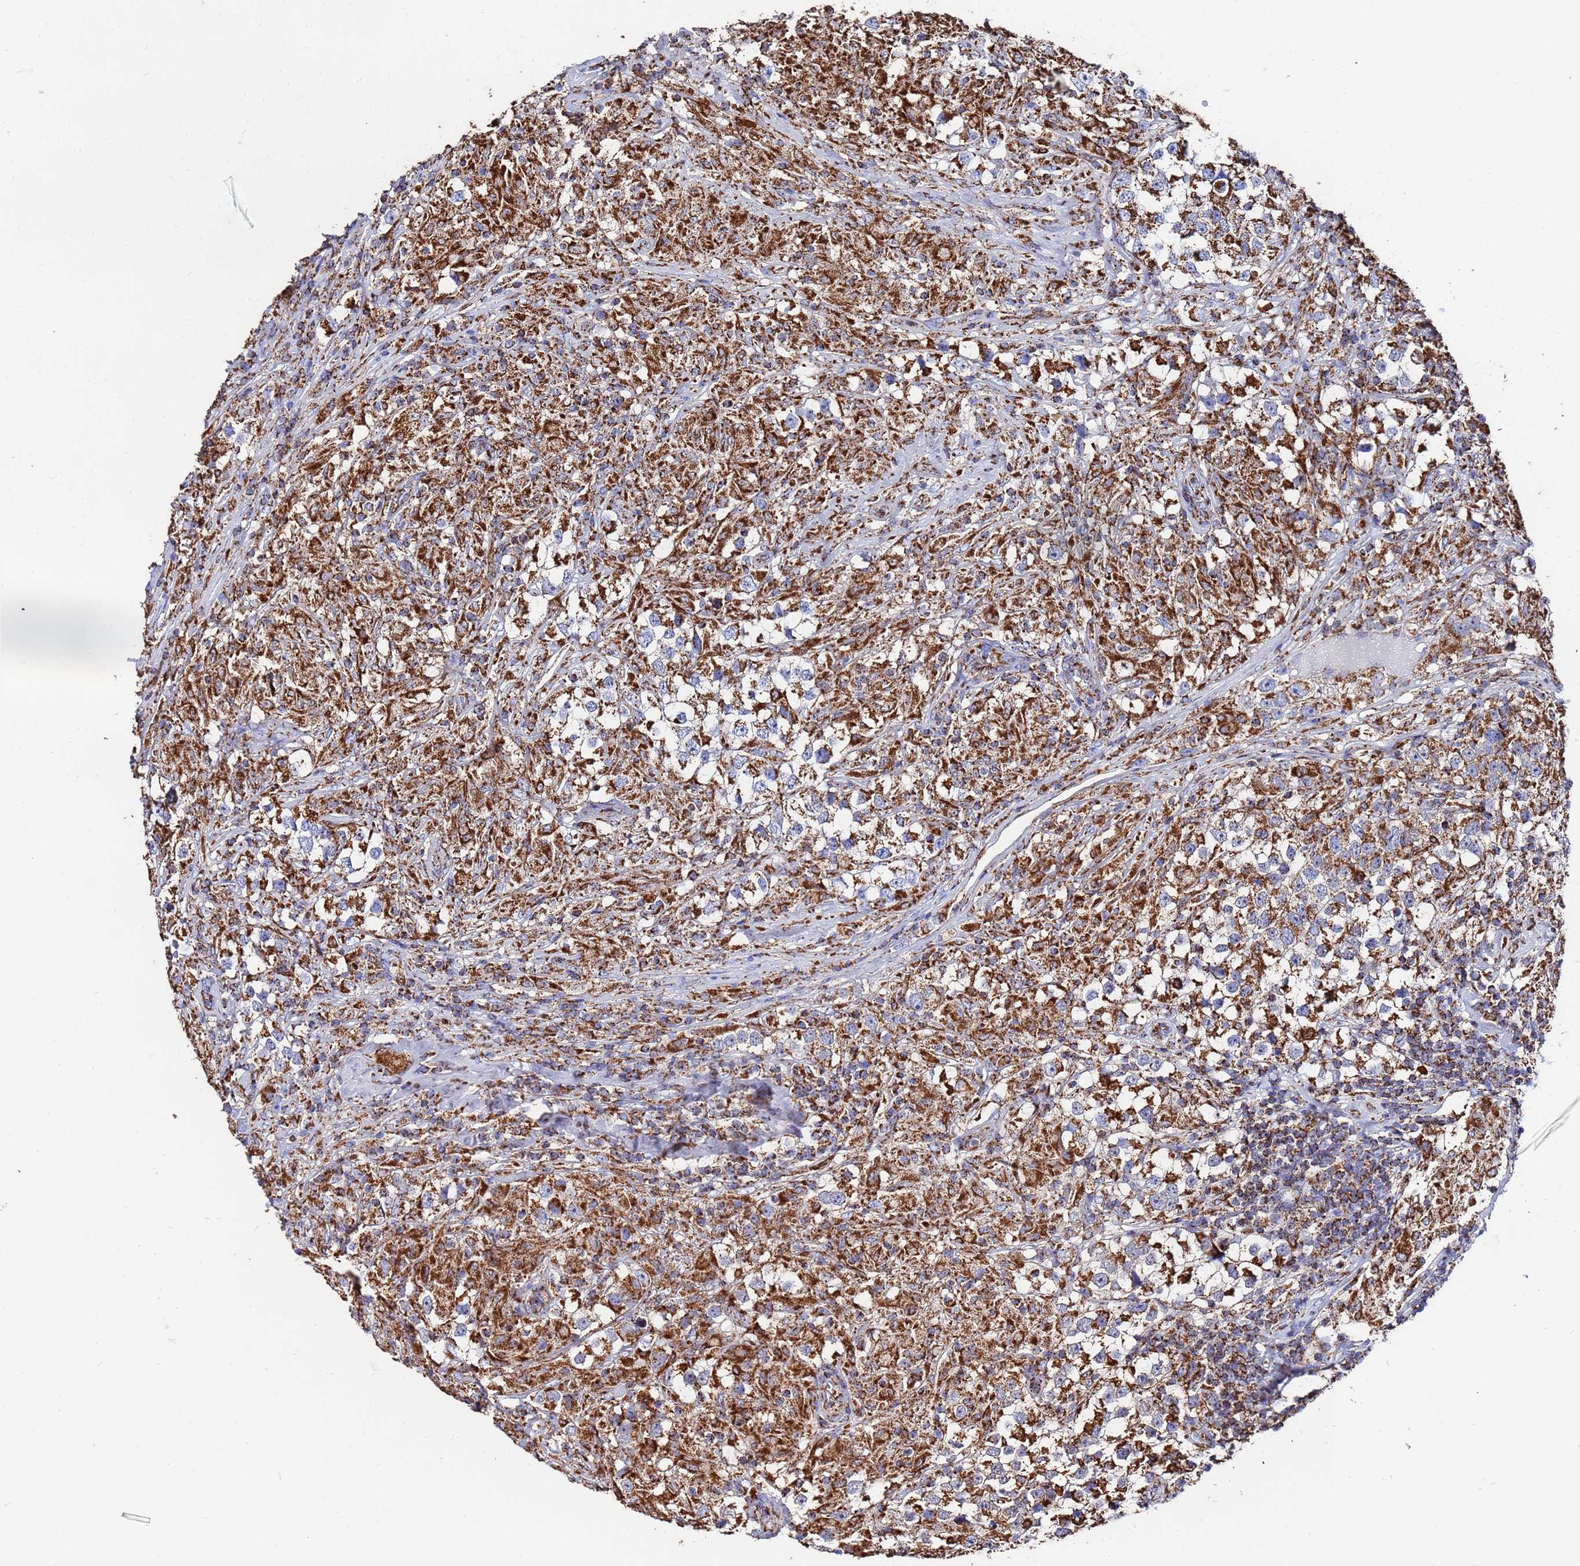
{"staining": {"intensity": "strong", "quantity": ">75%", "location": "cytoplasmic/membranous"}, "tissue": "testis cancer", "cell_type": "Tumor cells", "image_type": "cancer", "snomed": [{"axis": "morphology", "description": "Seminoma, NOS"}, {"axis": "topography", "description": "Testis"}], "caption": "A histopathology image showing strong cytoplasmic/membranous staining in about >75% of tumor cells in seminoma (testis), as visualized by brown immunohistochemical staining.", "gene": "GLUD1", "patient": {"sex": "male", "age": 46}}